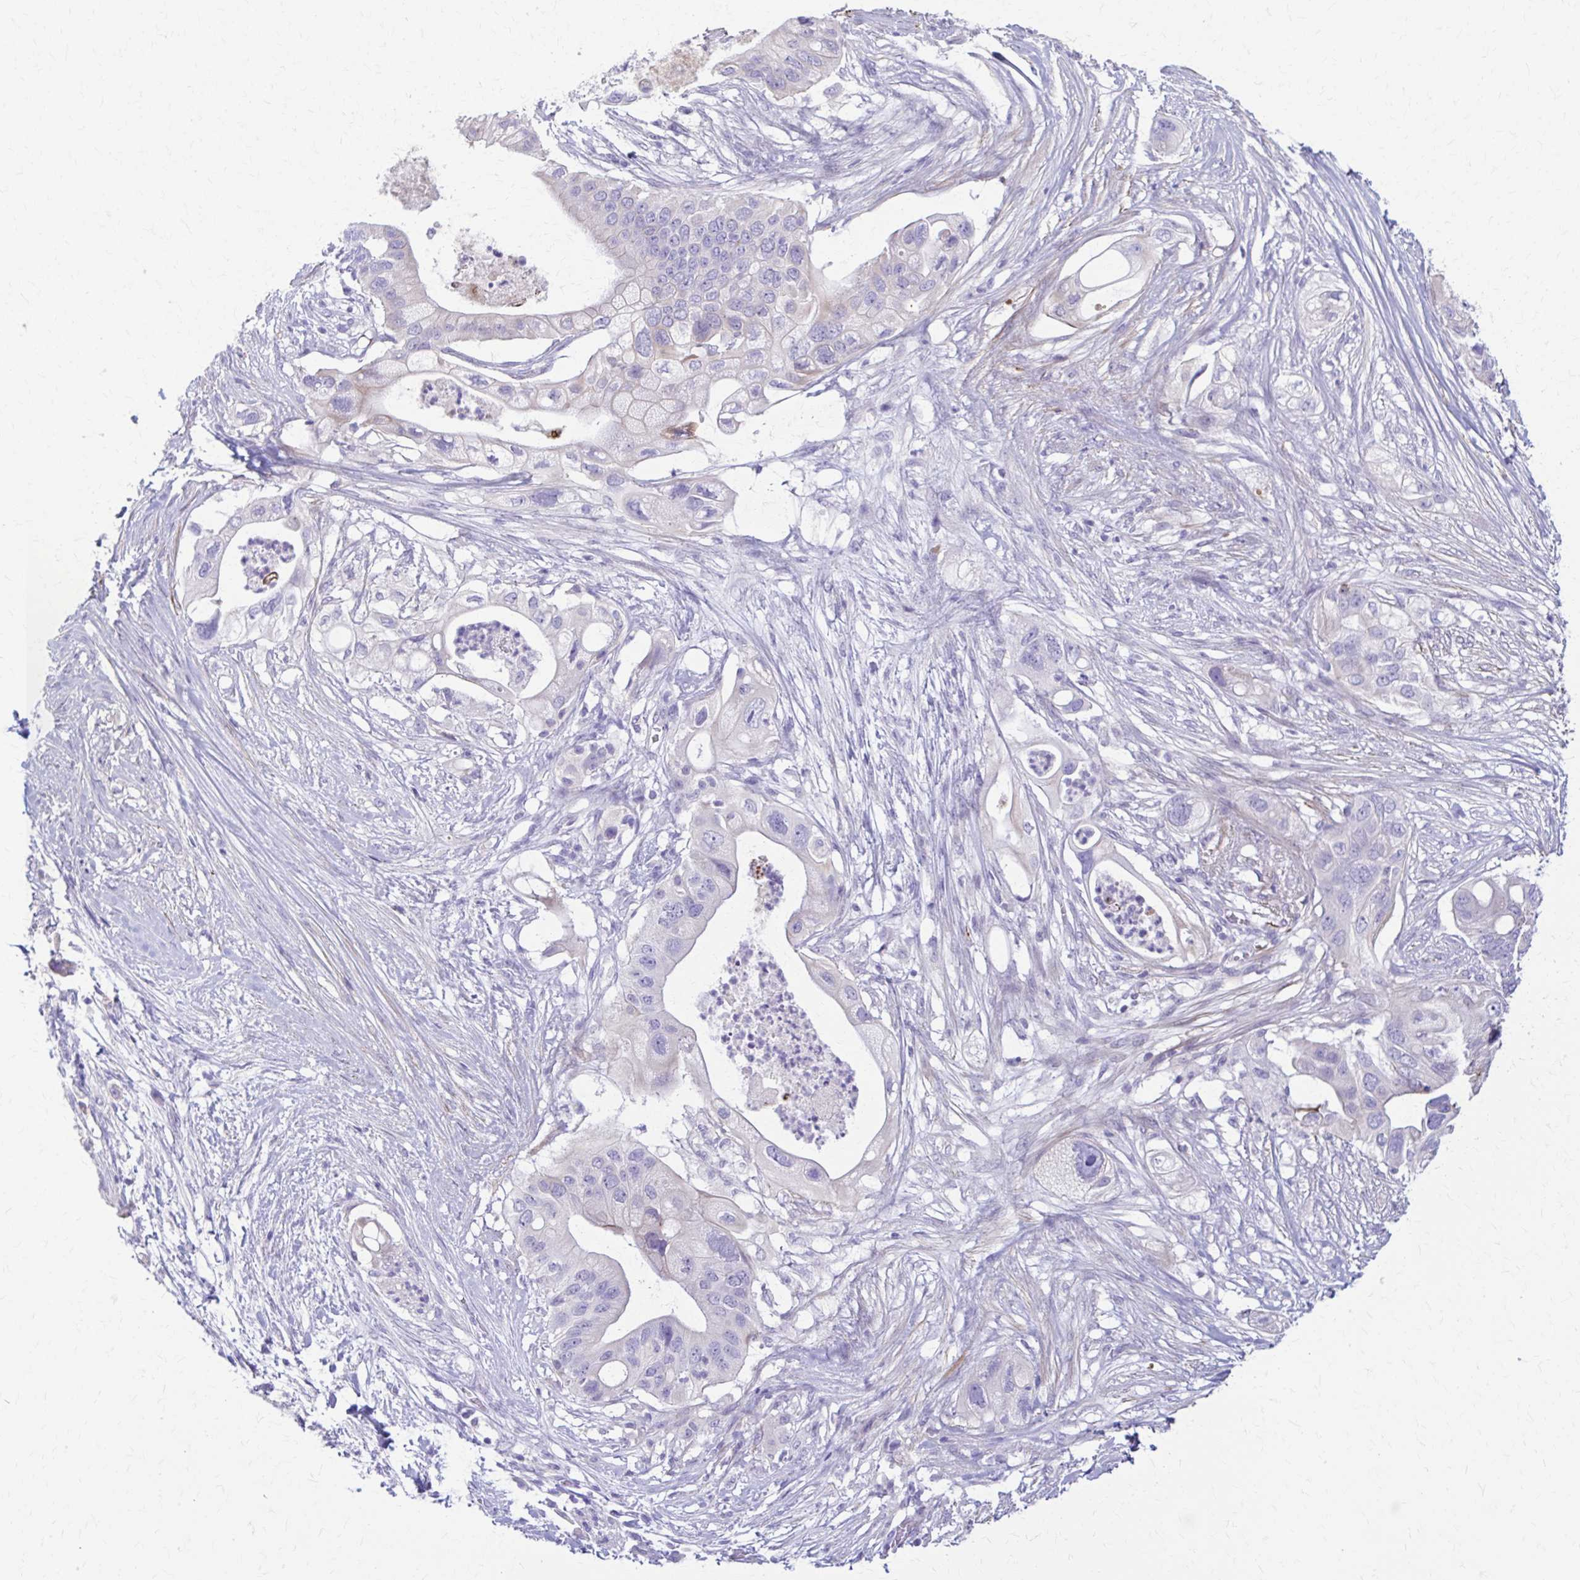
{"staining": {"intensity": "negative", "quantity": "none", "location": "none"}, "tissue": "pancreatic cancer", "cell_type": "Tumor cells", "image_type": "cancer", "snomed": [{"axis": "morphology", "description": "Adenocarcinoma, NOS"}, {"axis": "topography", "description": "Pancreas"}], "caption": "High power microscopy photomicrograph of an immunohistochemistry (IHC) image of pancreatic cancer (adenocarcinoma), revealing no significant expression in tumor cells. (DAB (3,3'-diaminobenzidine) immunohistochemistry (IHC) with hematoxylin counter stain).", "gene": "DSP", "patient": {"sex": "female", "age": 72}}